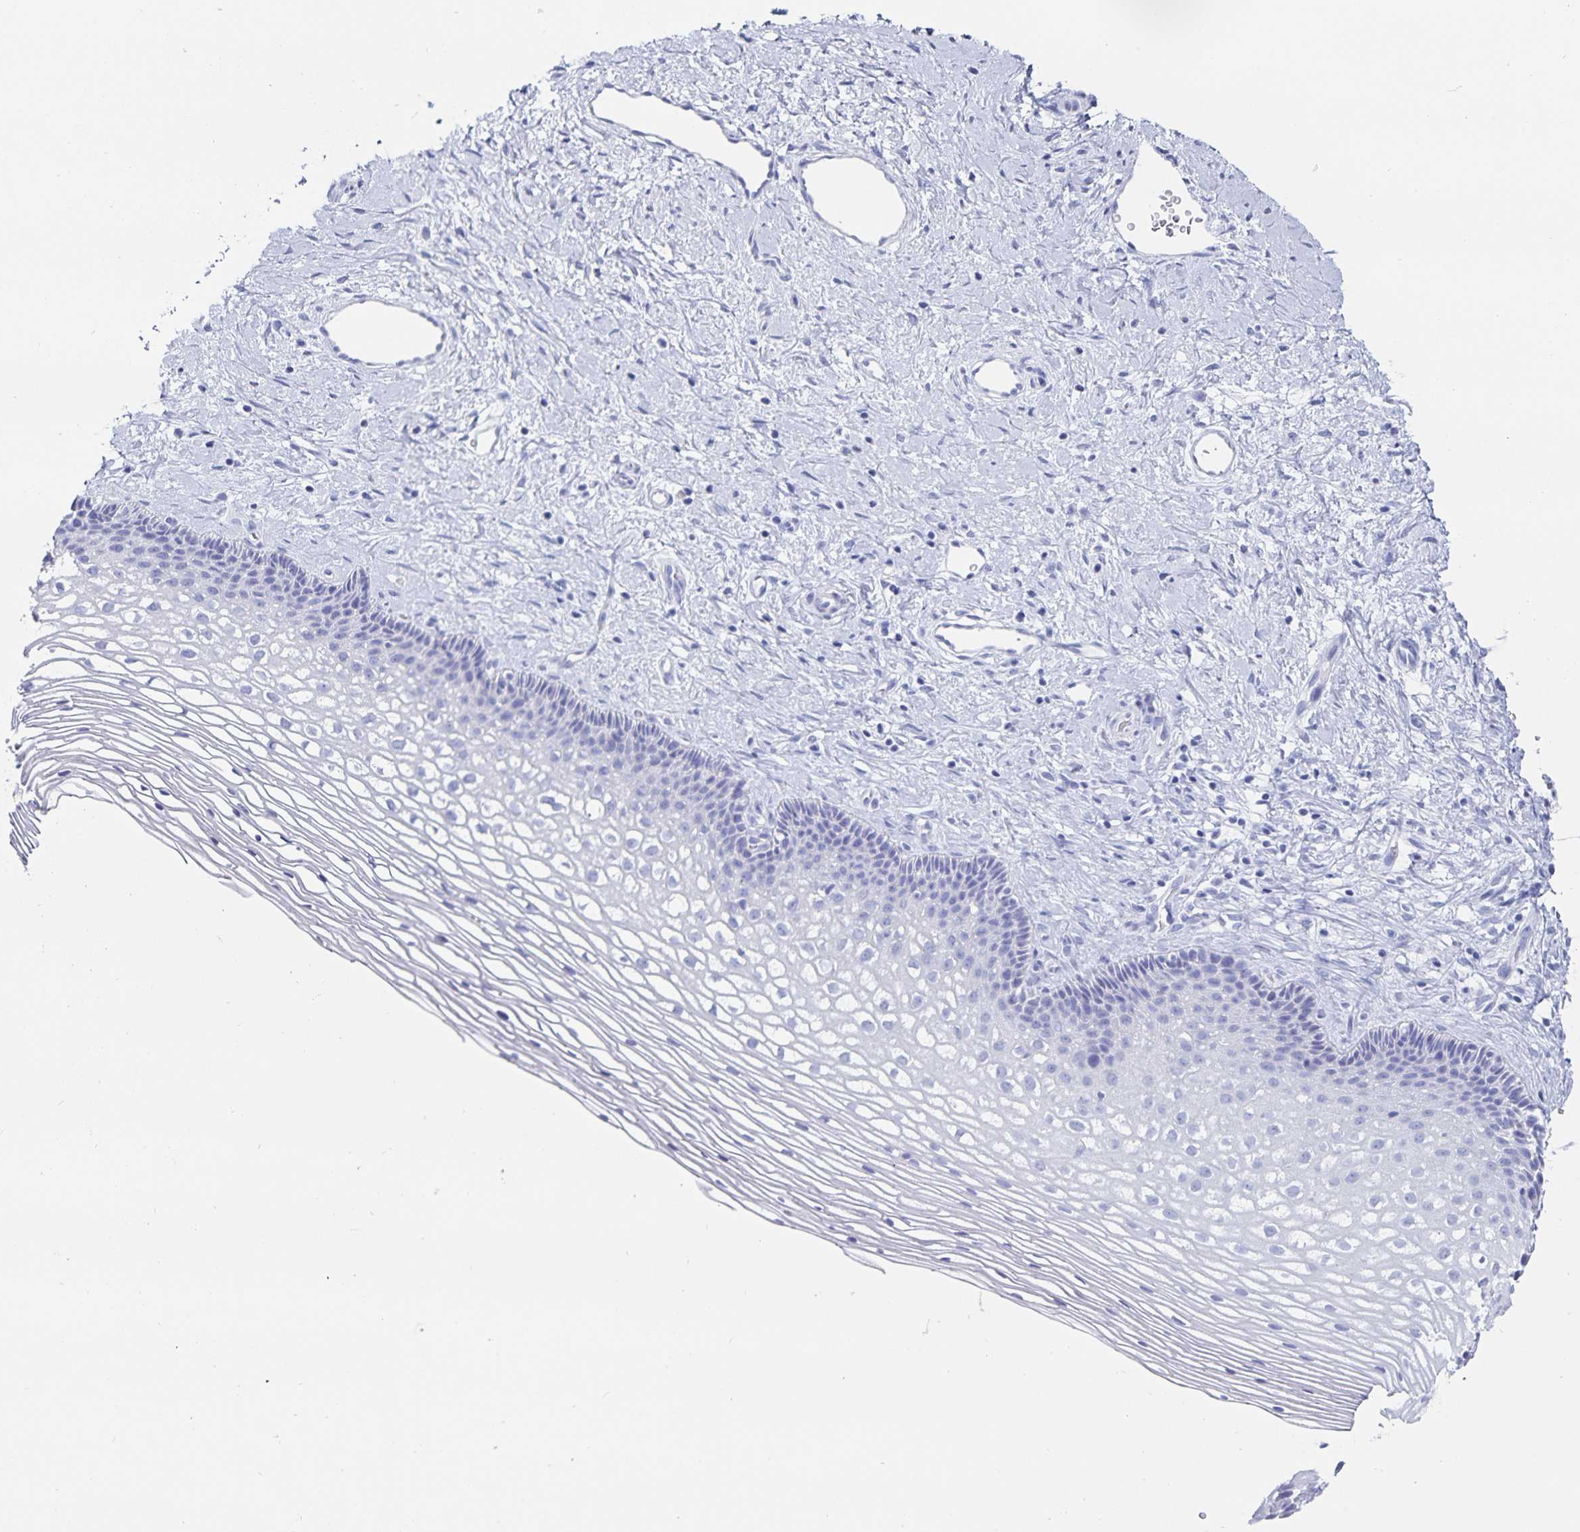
{"staining": {"intensity": "negative", "quantity": "none", "location": "none"}, "tissue": "cervix", "cell_type": "Glandular cells", "image_type": "normal", "snomed": [{"axis": "morphology", "description": "Normal tissue, NOS"}, {"axis": "topography", "description": "Cervix"}], "caption": "Protein analysis of benign cervix shows no significant expression in glandular cells. (Brightfield microscopy of DAB IHC at high magnification).", "gene": "C19orf73", "patient": {"sex": "female", "age": 34}}